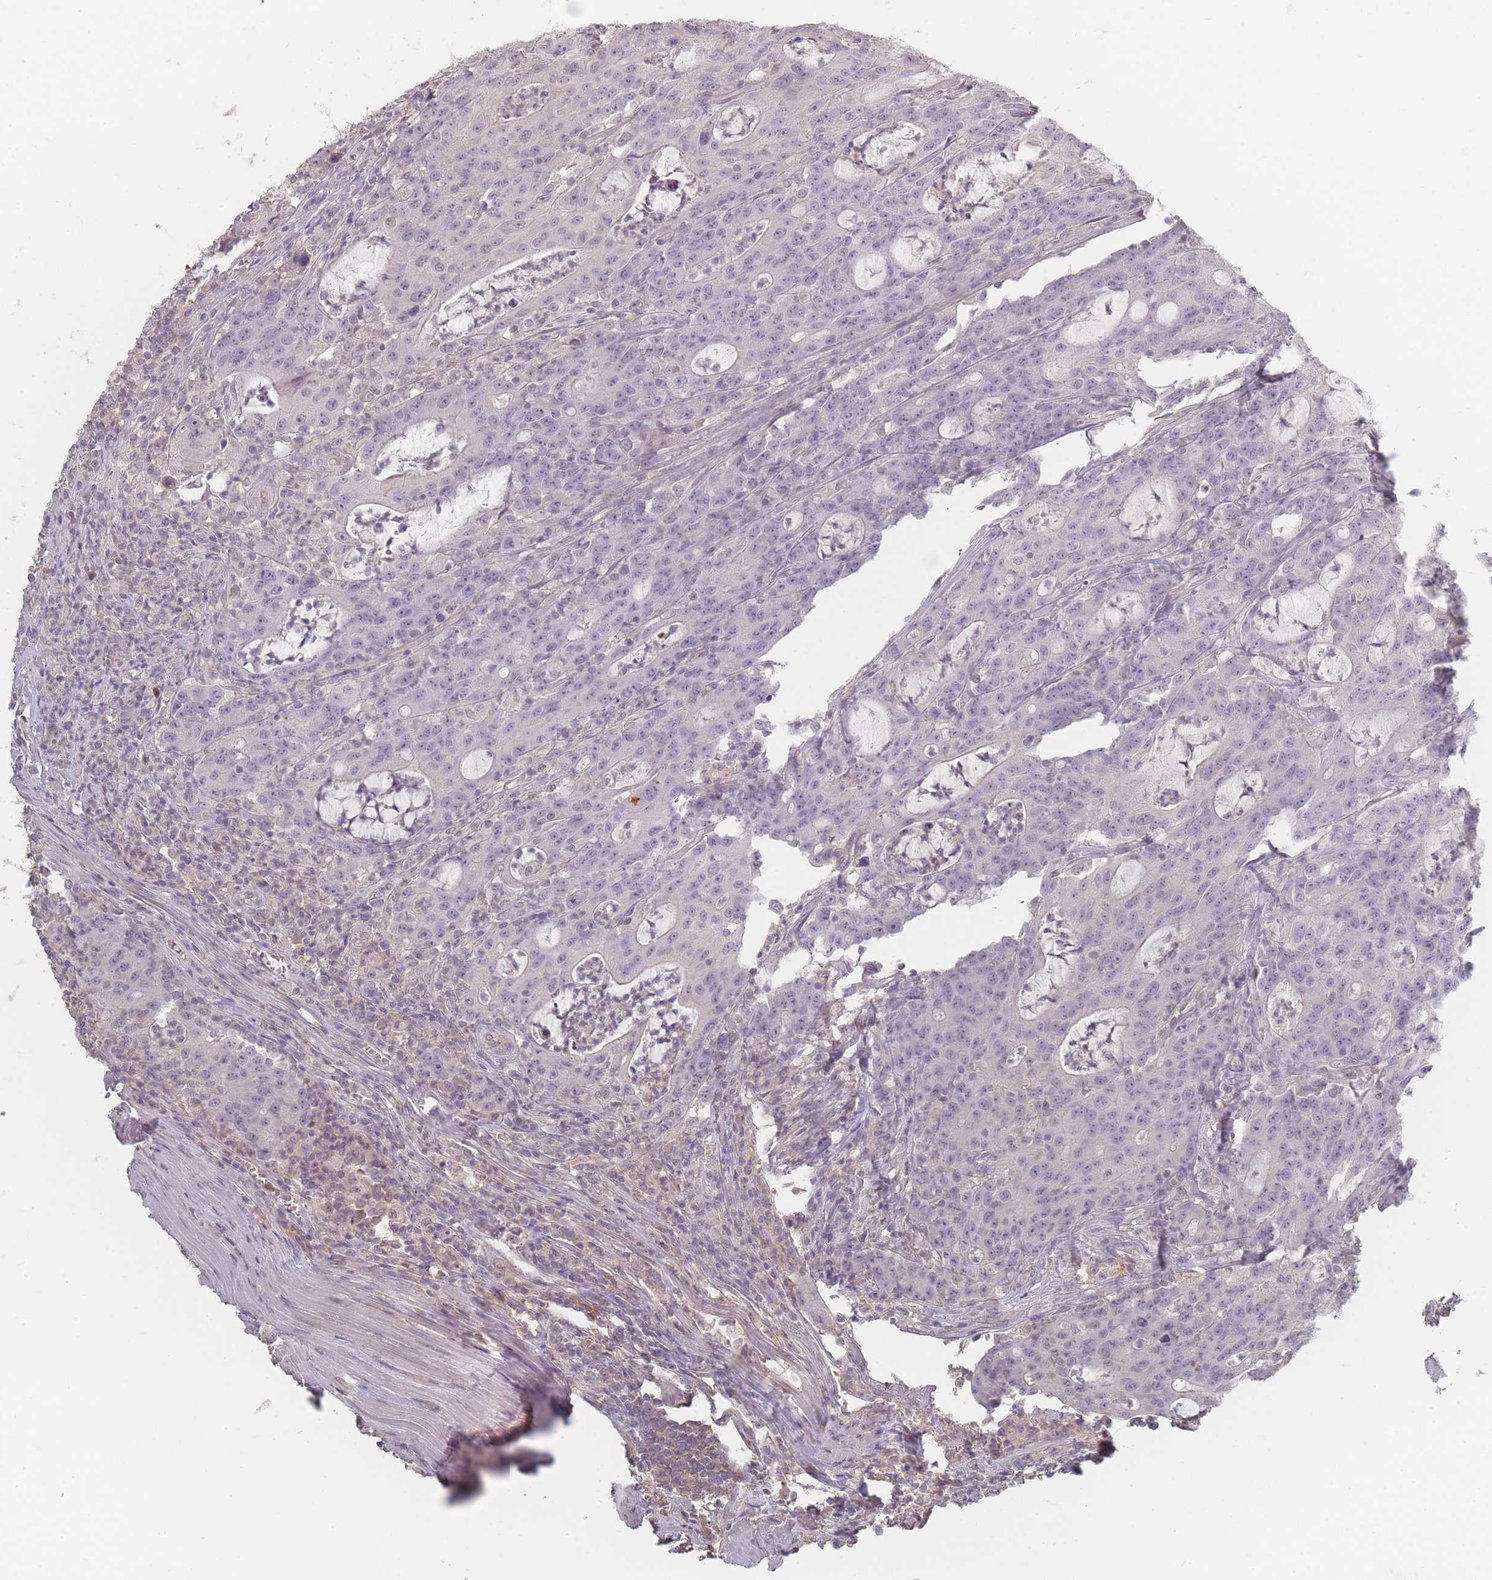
{"staining": {"intensity": "negative", "quantity": "none", "location": "none"}, "tissue": "colorectal cancer", "cell_type": "Tumor cells", "image_type": "cancer", "snomed": [{"axis": "morphology", "description": "Adenocarcinoma, NOS"}, {"axis": "topography", "description": "Colon"}], "caption": "Tumor cells show no significant positivity in colorectal adenocarcinoma. (DAB (3,3'-diaminobenzidine) IHC, high magnification).", "gene": "RFTN1", "patient": {"sex": "male", "age": 83}}